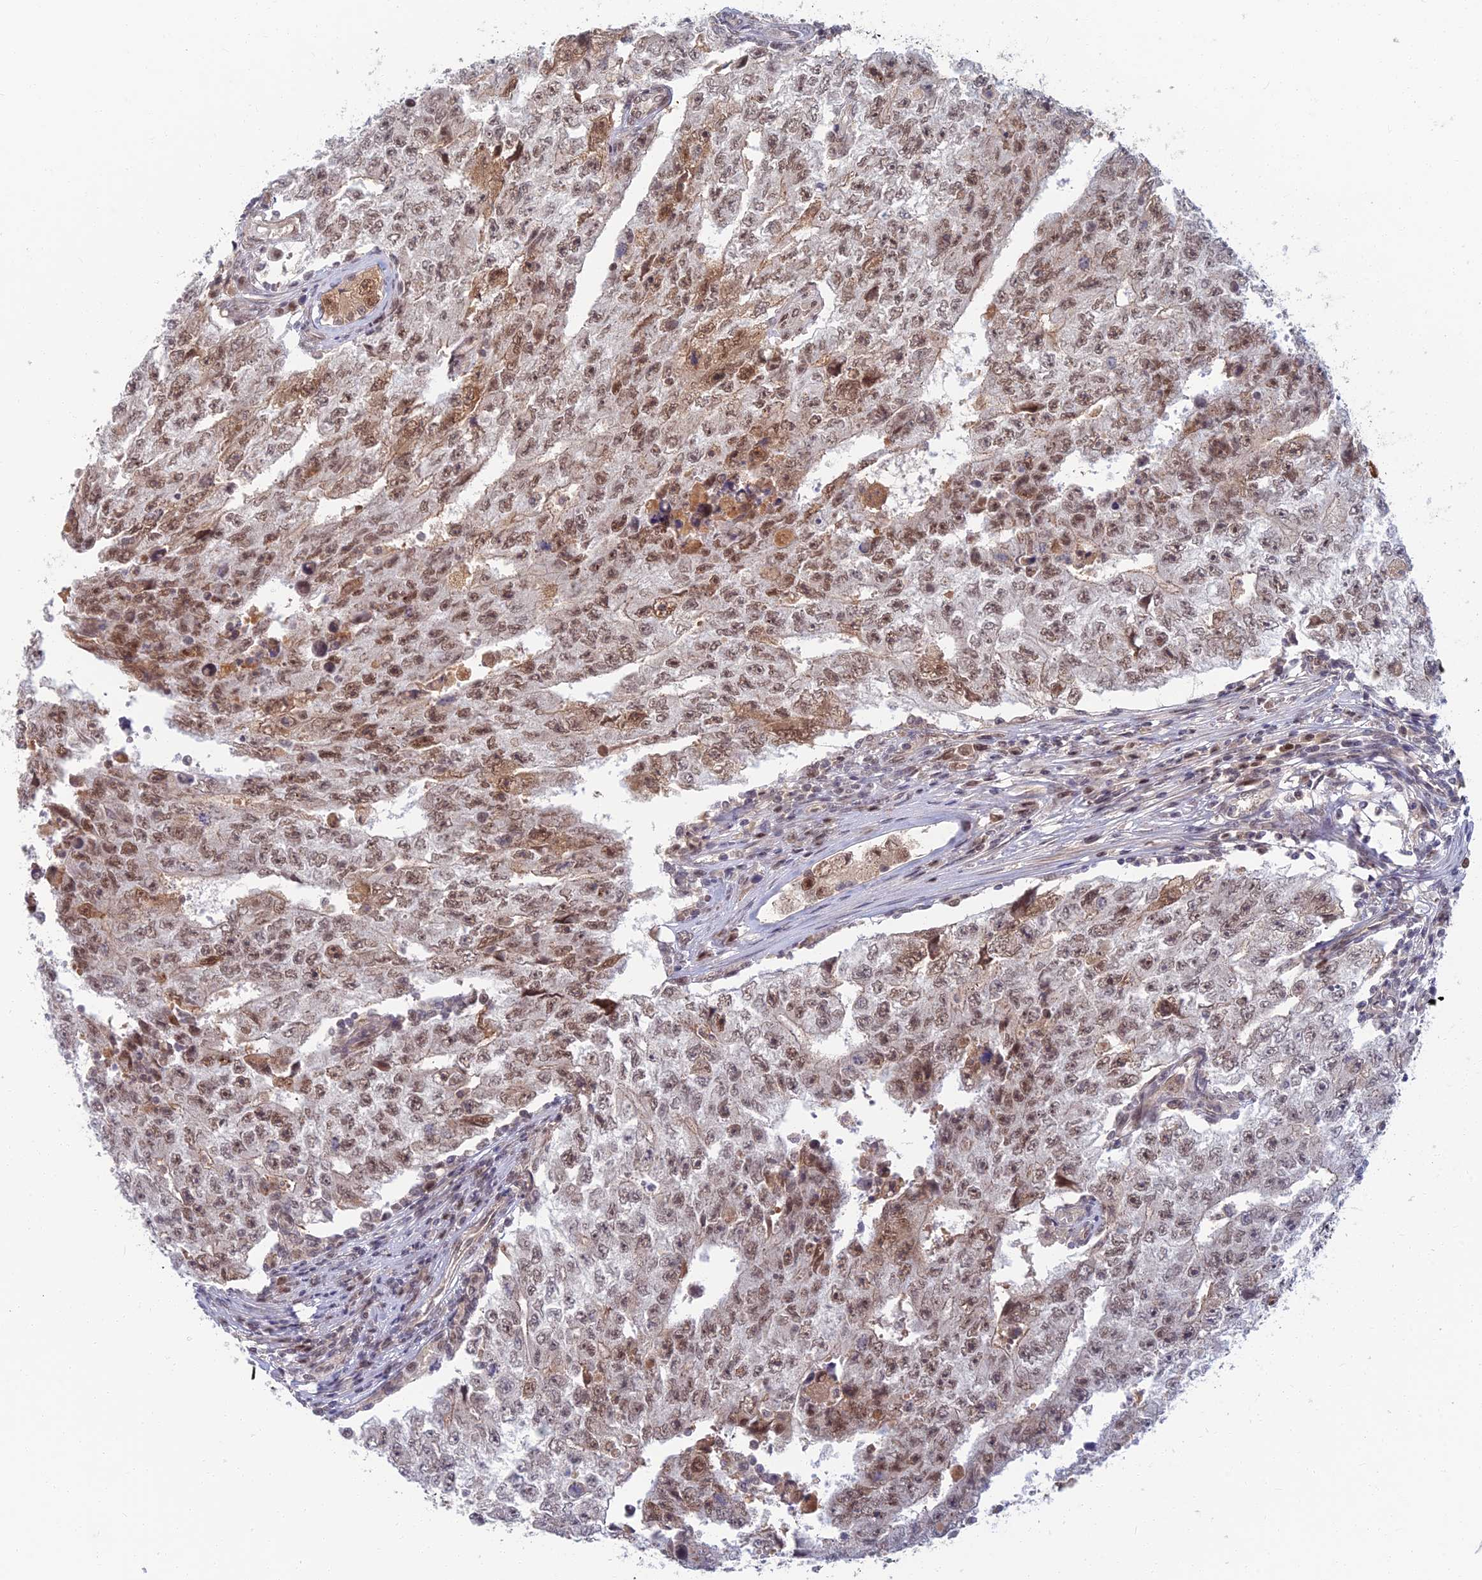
{"staining": {"intensity": "moderate", "quantity": ">75%", "location": "nuclear"}, "tissue": "testis cancer", "cell_type": "Tumor cells", "image_type": "cancer", "snomed": [{"axis": "morphology", "description": "Carcinoma, Embryonal, NOS"}, {"axis": "topography", "description": "Testis"}], "caption": "Testis cancer stained with a protein marker reveals moderate staining in tumor cells.", "gene": "TCEA2", "patient": {"sex": "male", "age": 17}}